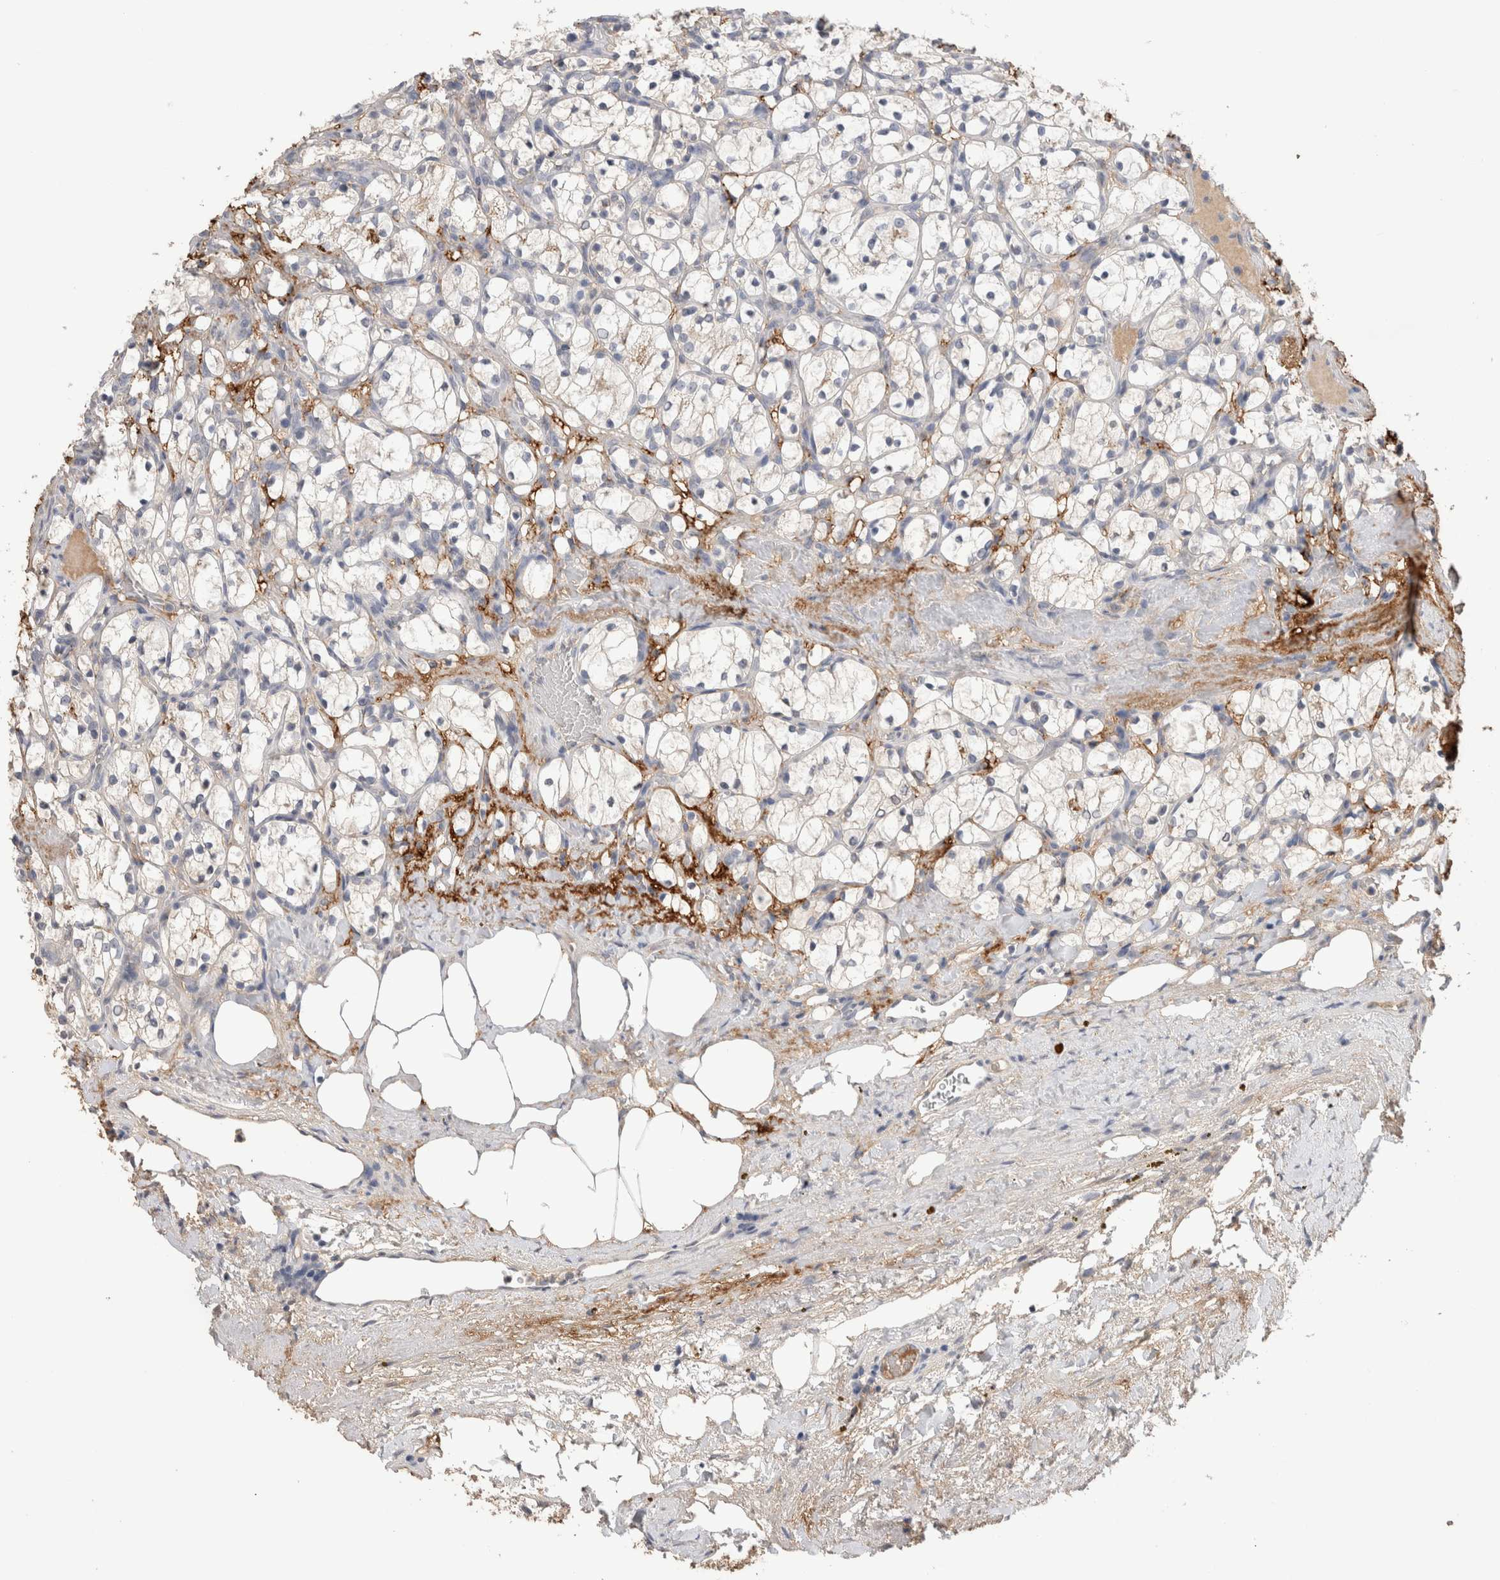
{"staining": {"intensity": "weak", "quantity": "<25%", "location": "cytoplasmic/membranous"}, "tissue": "renal cancer", "cell_type": "Tumor cells", "image_type": "cancer", "snomed": [{"axis": "morphology", "description": "Adenocarcinoma, NOS"}, {"axis": "topography", "description": "Kidney"}], "caption": "A photomicrograph of human renal adenocarcinoma is negative for staining in tumor cells.", "gene": "PPP3CC", "patient": {"sex": "female", "age": 69}}